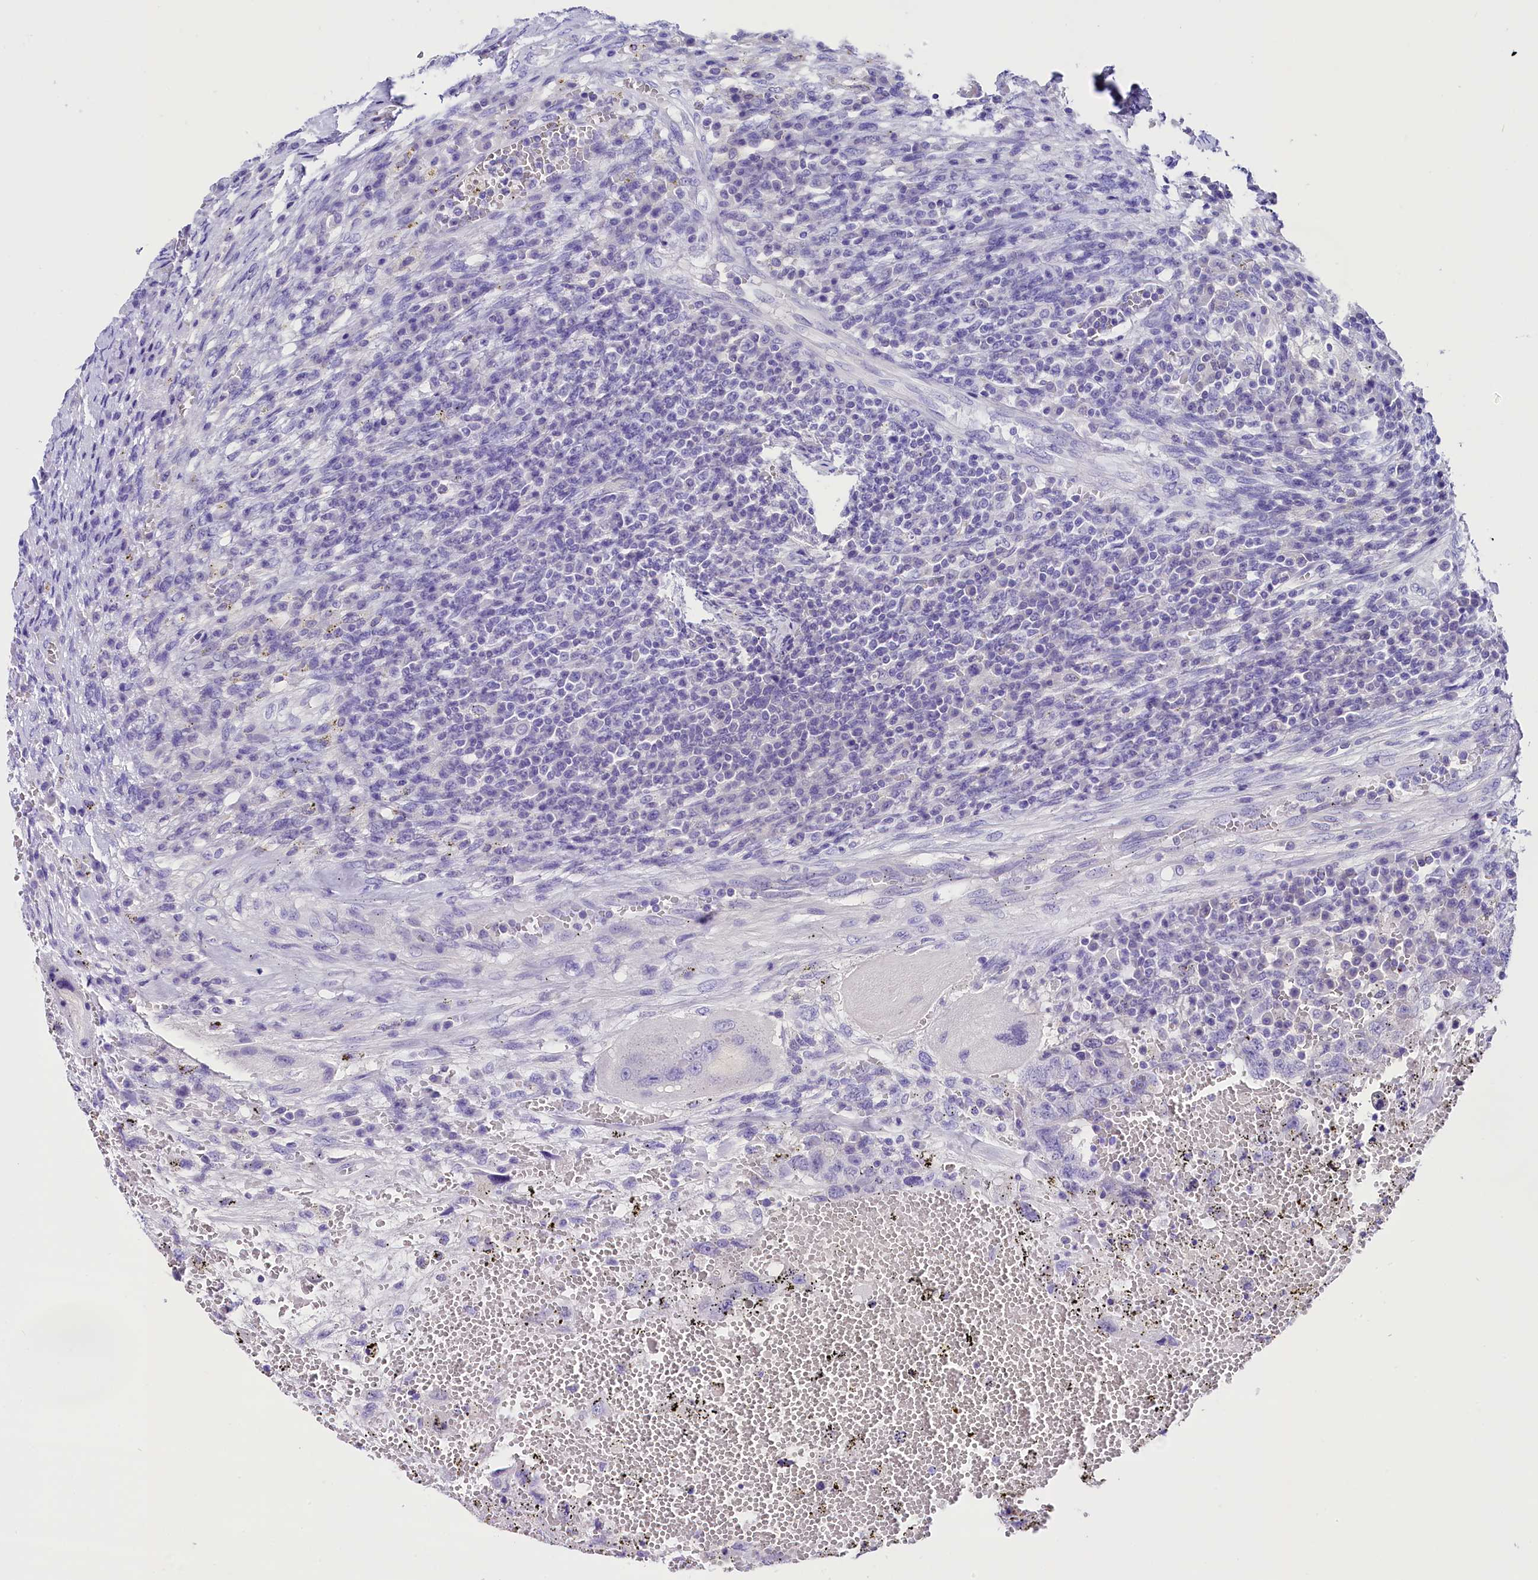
{"staining": {"intensity": "negative", "quantity": "none", "location": "none"}, "tissue": "testis cancer", "cell_type": "Tumor cells", "image_type": "cancer", "snomed": [{"axis": "morphology", "description": "Carcinoma, Embryonal, NOS"}, {"axis": "topography", "description": "Testis"}], "caption": "Tumor cells show no significant protein expression in embryonal carcinoma (testis).", "gene": "SKIDA1", "patient": {"sex": "male", "age": 26}}